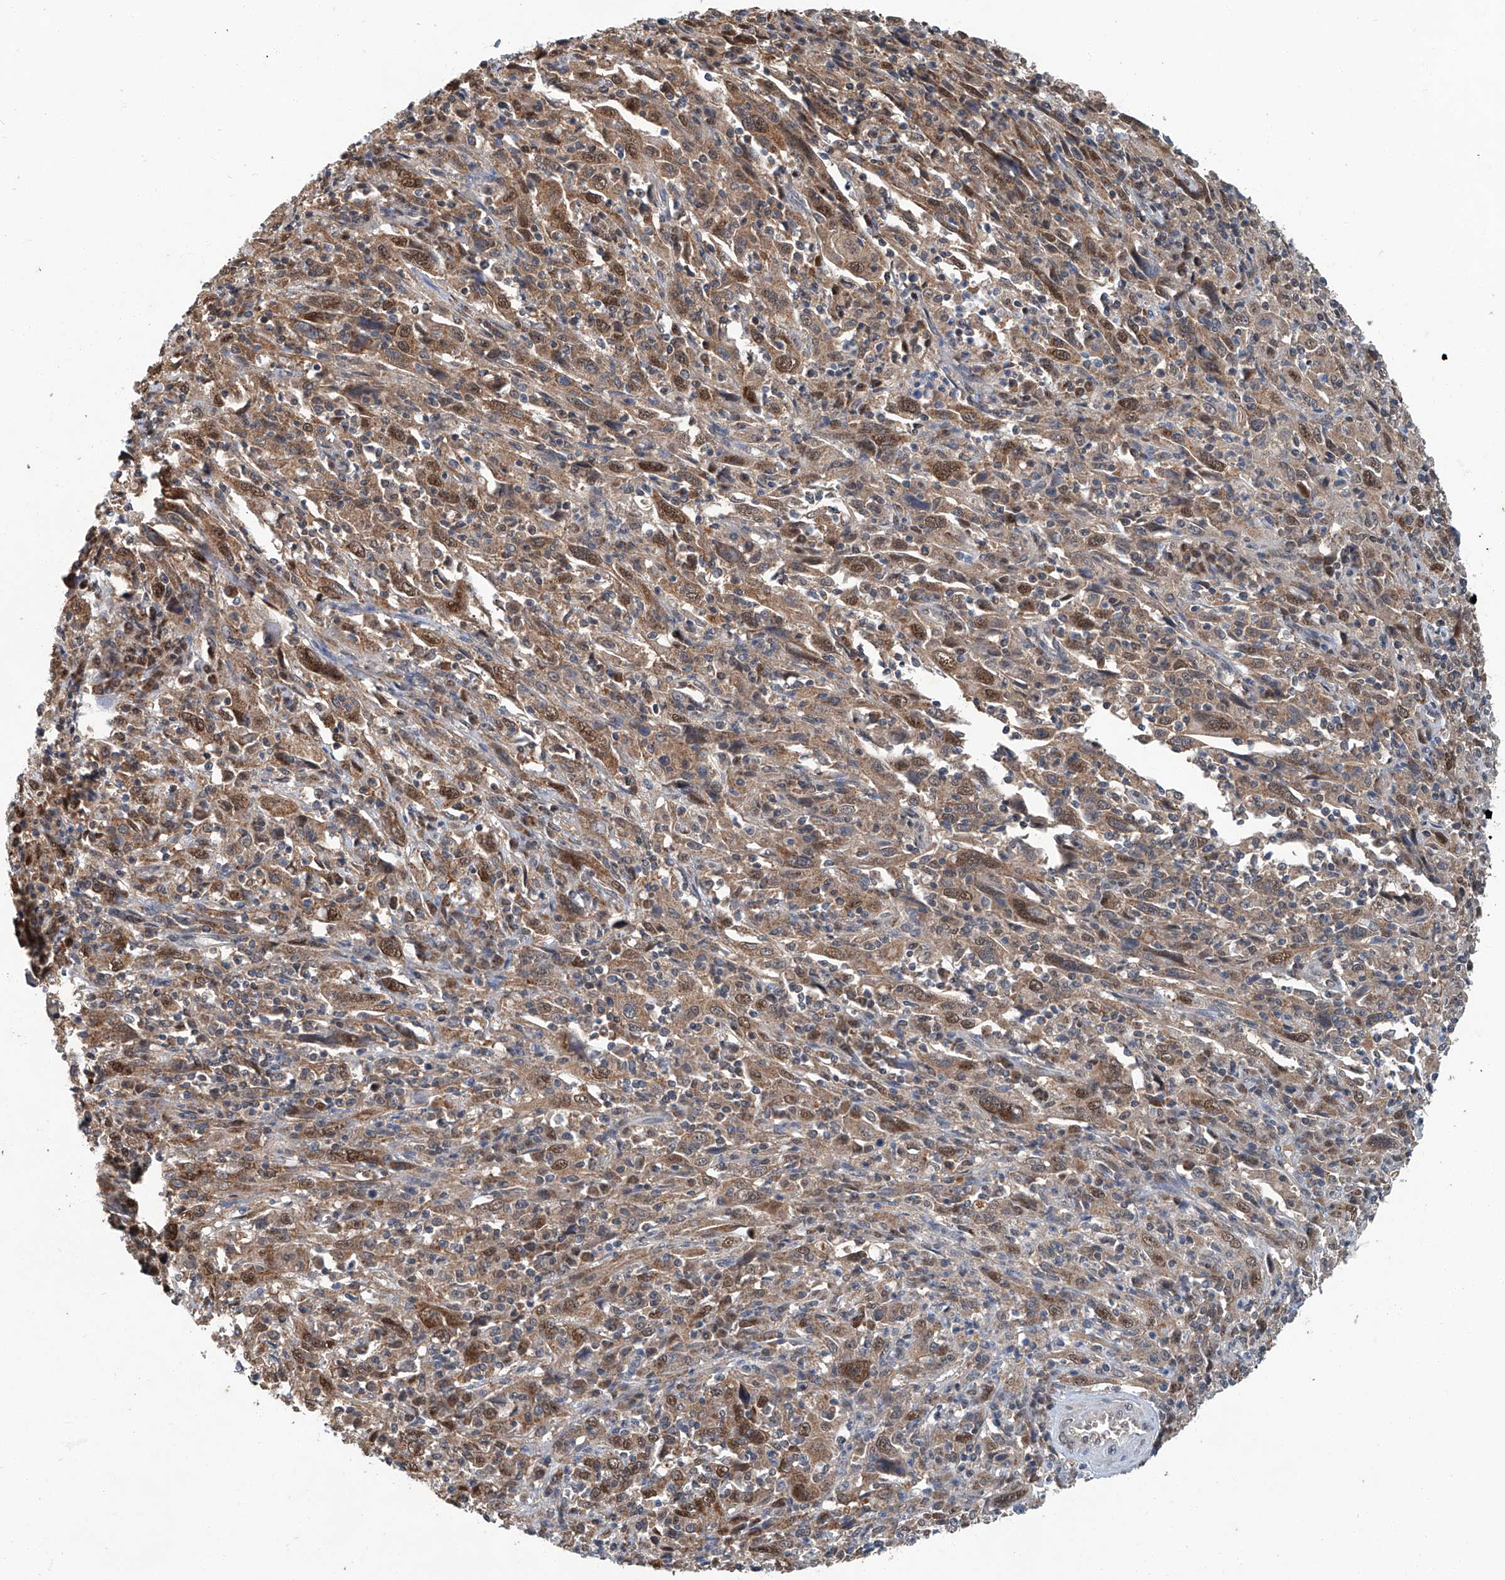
{"staining": {"intensity": "moderate", "quantity": ">75%", "location": "cytoplasmic/membranous,nuclear"}, "tissue": "cervical cancer", "cell_type": "Tumor cells", "image_type": "cancer", "snomed": [{"axis": "morphology", "description": "Squamous cell carcinoma, NOS"}, {"axis": "topography", "description": "Cervix"}], "caption": "This is an image of IHC staining of squamous cell carcinoma (cervical), which shows moderate expression in the cytoplasmic/membranous and nuclear of tumor cells.", "gene": "CLK1", "patient": {"sex": "female", "age": 46}}